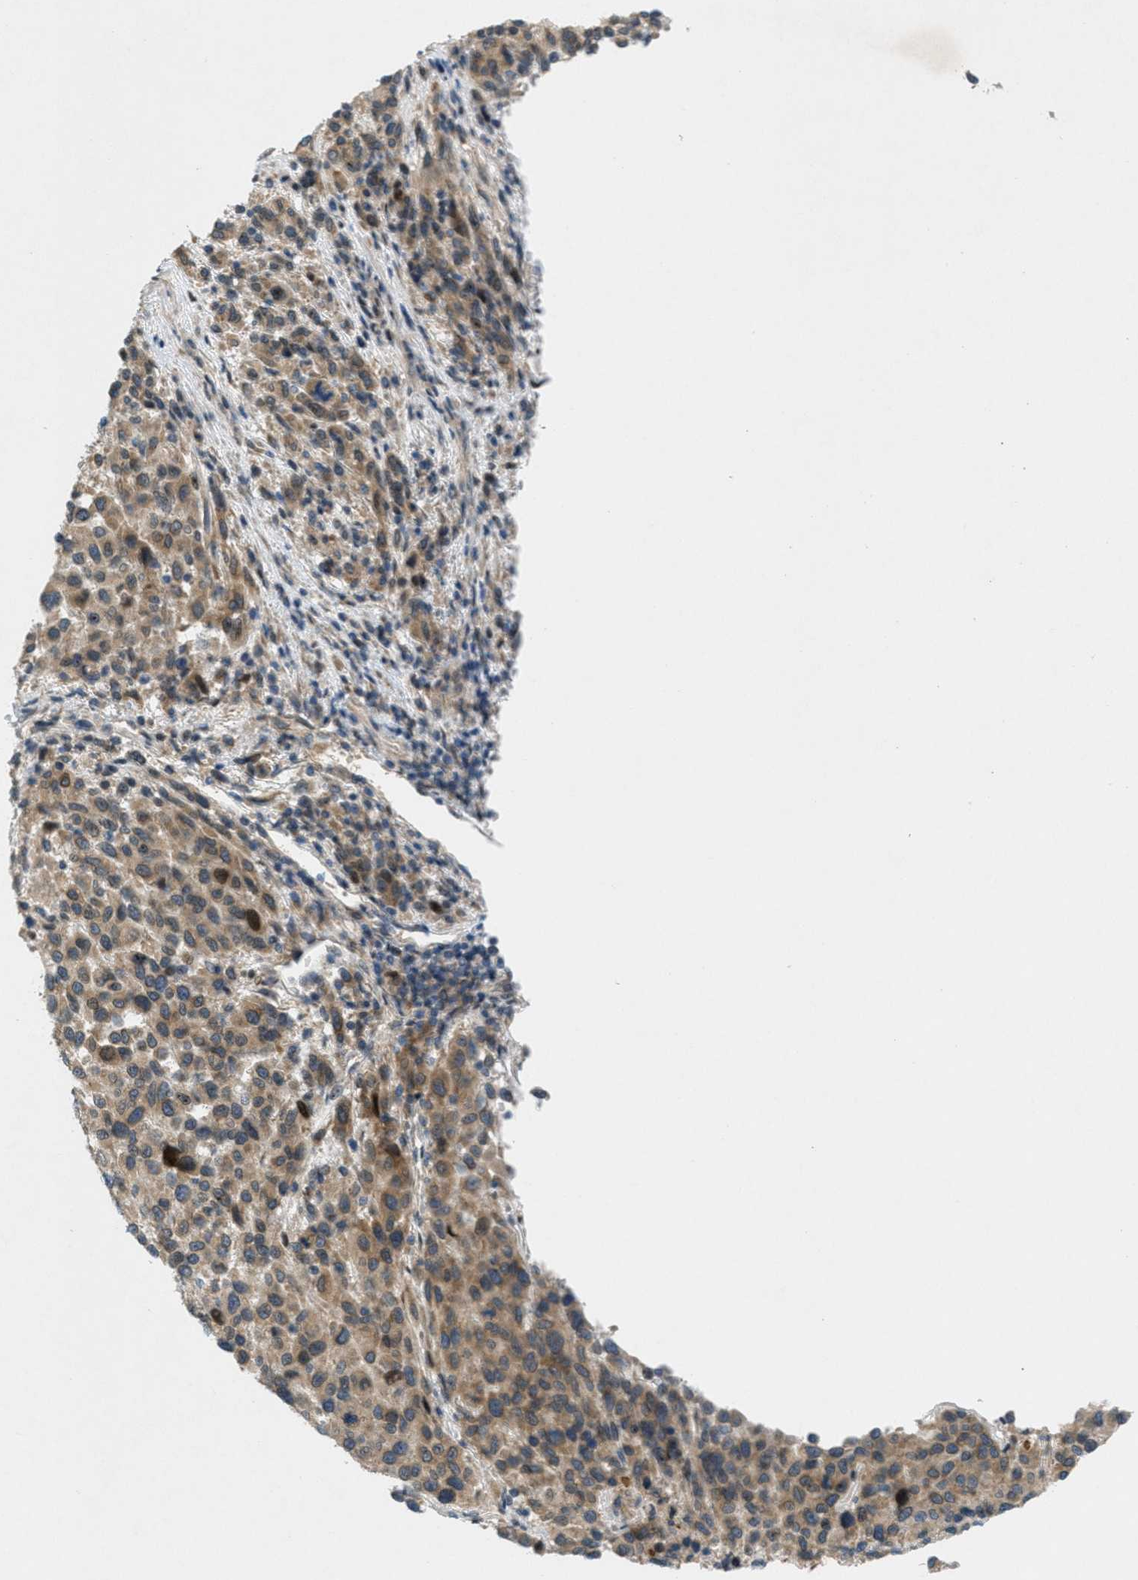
{"staining": {"intensity": "moderate", "quantity": ">75%", "location": "cytoplasmic/membranous,nuclear"}, "tissue": "melanoma", "cell_type": "Tumor cells", "image_type": "cancer", "snomed": [{"axis": "morphology", "description": "Malignant melanoma, Metastatic site"}, {"axis": "topography", "description": "Lymph node"}], "caption": "Melanoma stained for a protein (brown) shows moderate cytoplasmic/membranous and nuclear positive staining in about >75% of tumor cells.", "gene": "SIGMAR1", "patient": {"sex": "male", "age": 61}}